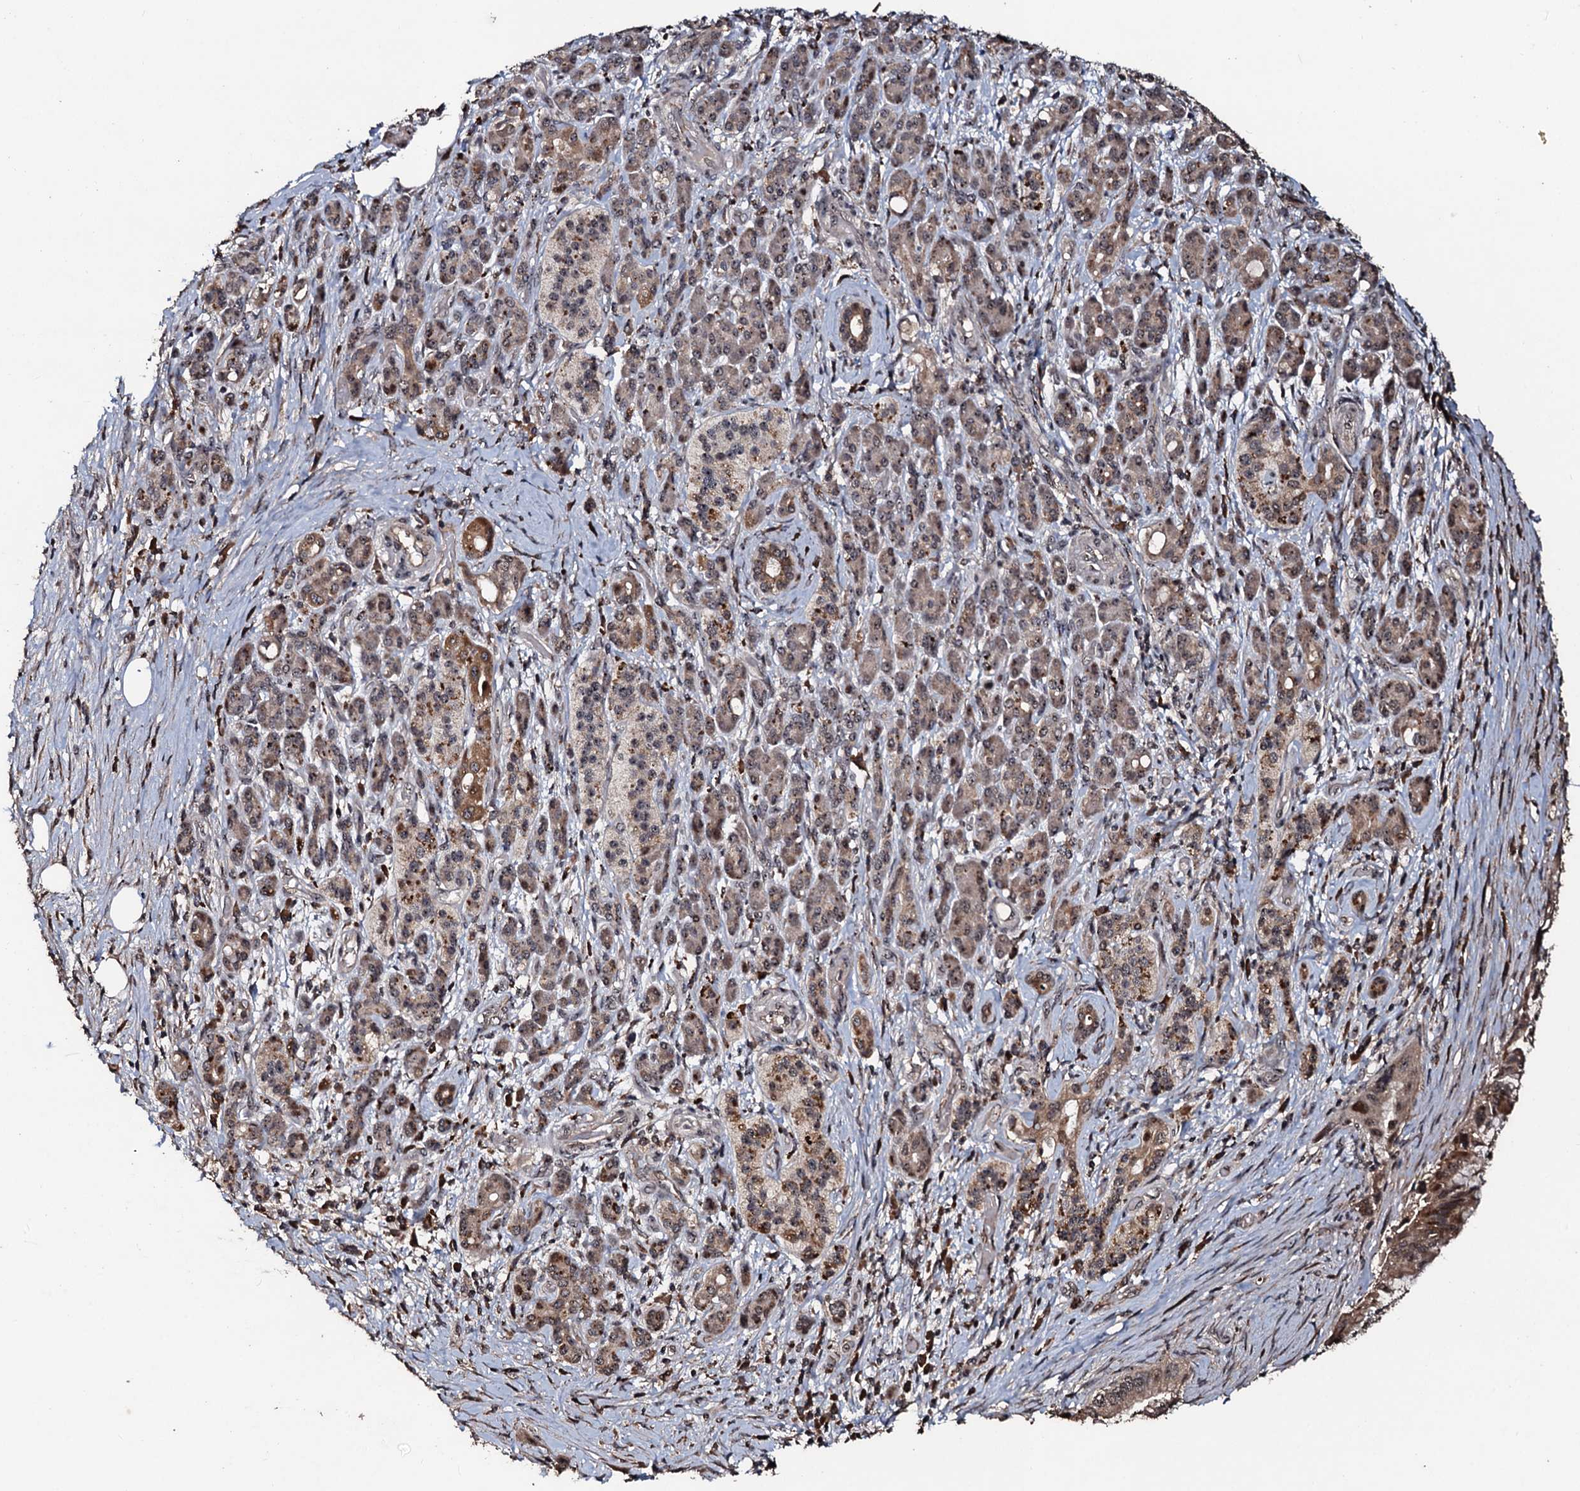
{"staining": {"intensity": "weak", "quantity": "<25%", "location": "cytoplasmic/membranous"}, "tissue": "pancreatic cancer", "cell_type": "Tumor cells", "image_type": "cancer", "snomed": [{"axis": "morphology", "description": "Adenocarcinoma, NOS"}, {"axis": "topography", "description": "Pancreas"}], "caption": "Immunohistochemistry (IHC) image of pancreatic cancer stained for a protein (brown), which displays no staining in tumor cells. The staining is performed using DAB (3,3'-diaminobenzidine) brown chromogen with nuclei counter-stained in using hematoxylin.", "gene": "SUPT7L", "patient": {"sex": "female", "age": 73}}